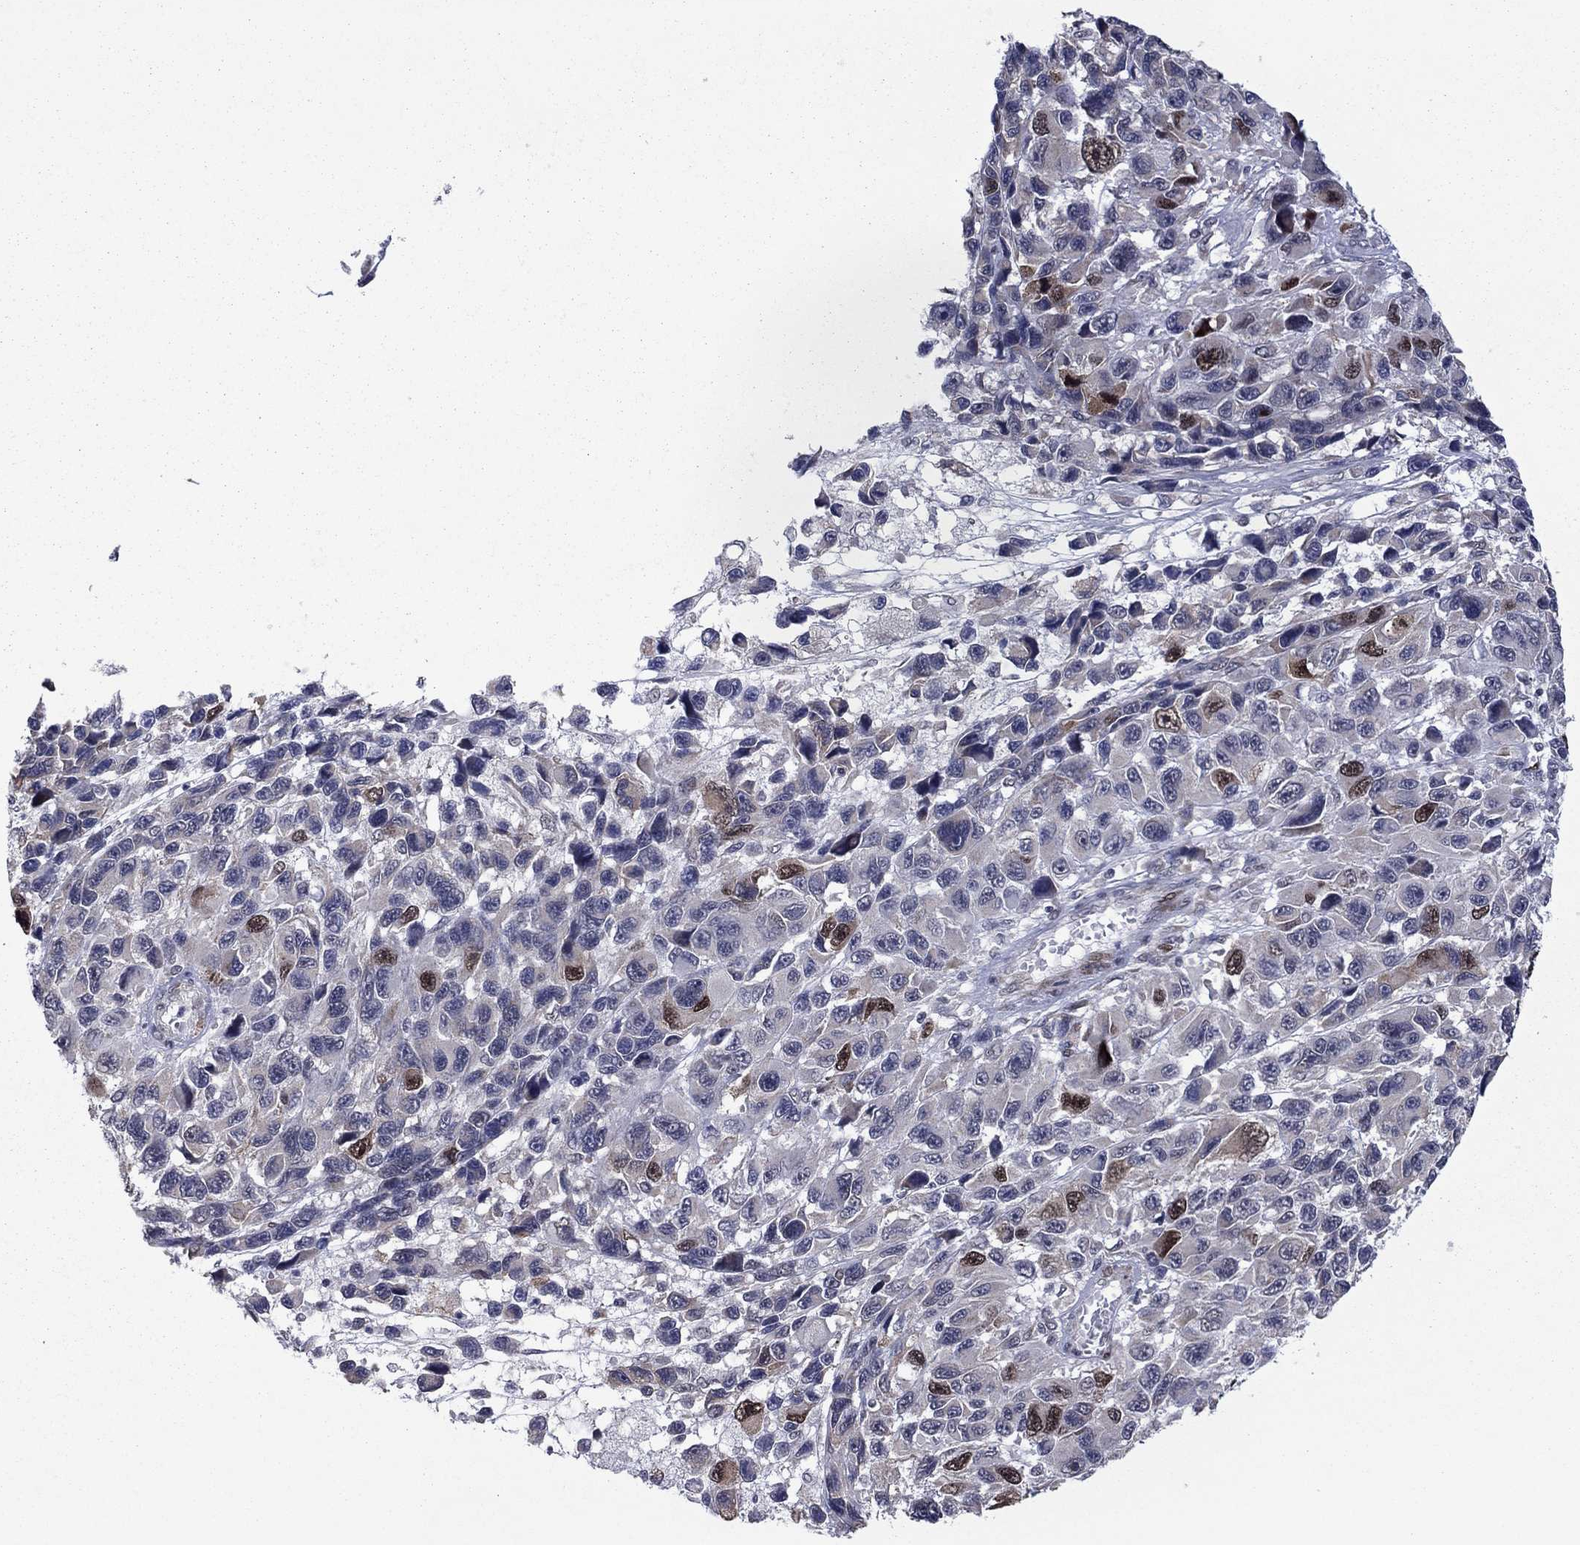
{"staining": {"intensity": "strong", "quantity": "<25%", "location": "nuclear"}, "tissue": "melanoma", "cell_type": "Tumor cells", "image_type": "cancer", "snomed": [{"axis": "morphology", "description": "Malignant melanoma, NOS"}, {"axis": "topography", "description": "Skin"}], "caption": "Melanoma was stained to show a protein in brown. There is medium levels of strong nuclear expression in about <25% of tumor cells.", "gene": "CDCA5", "patient": {"sex": "male", "age": 53}}